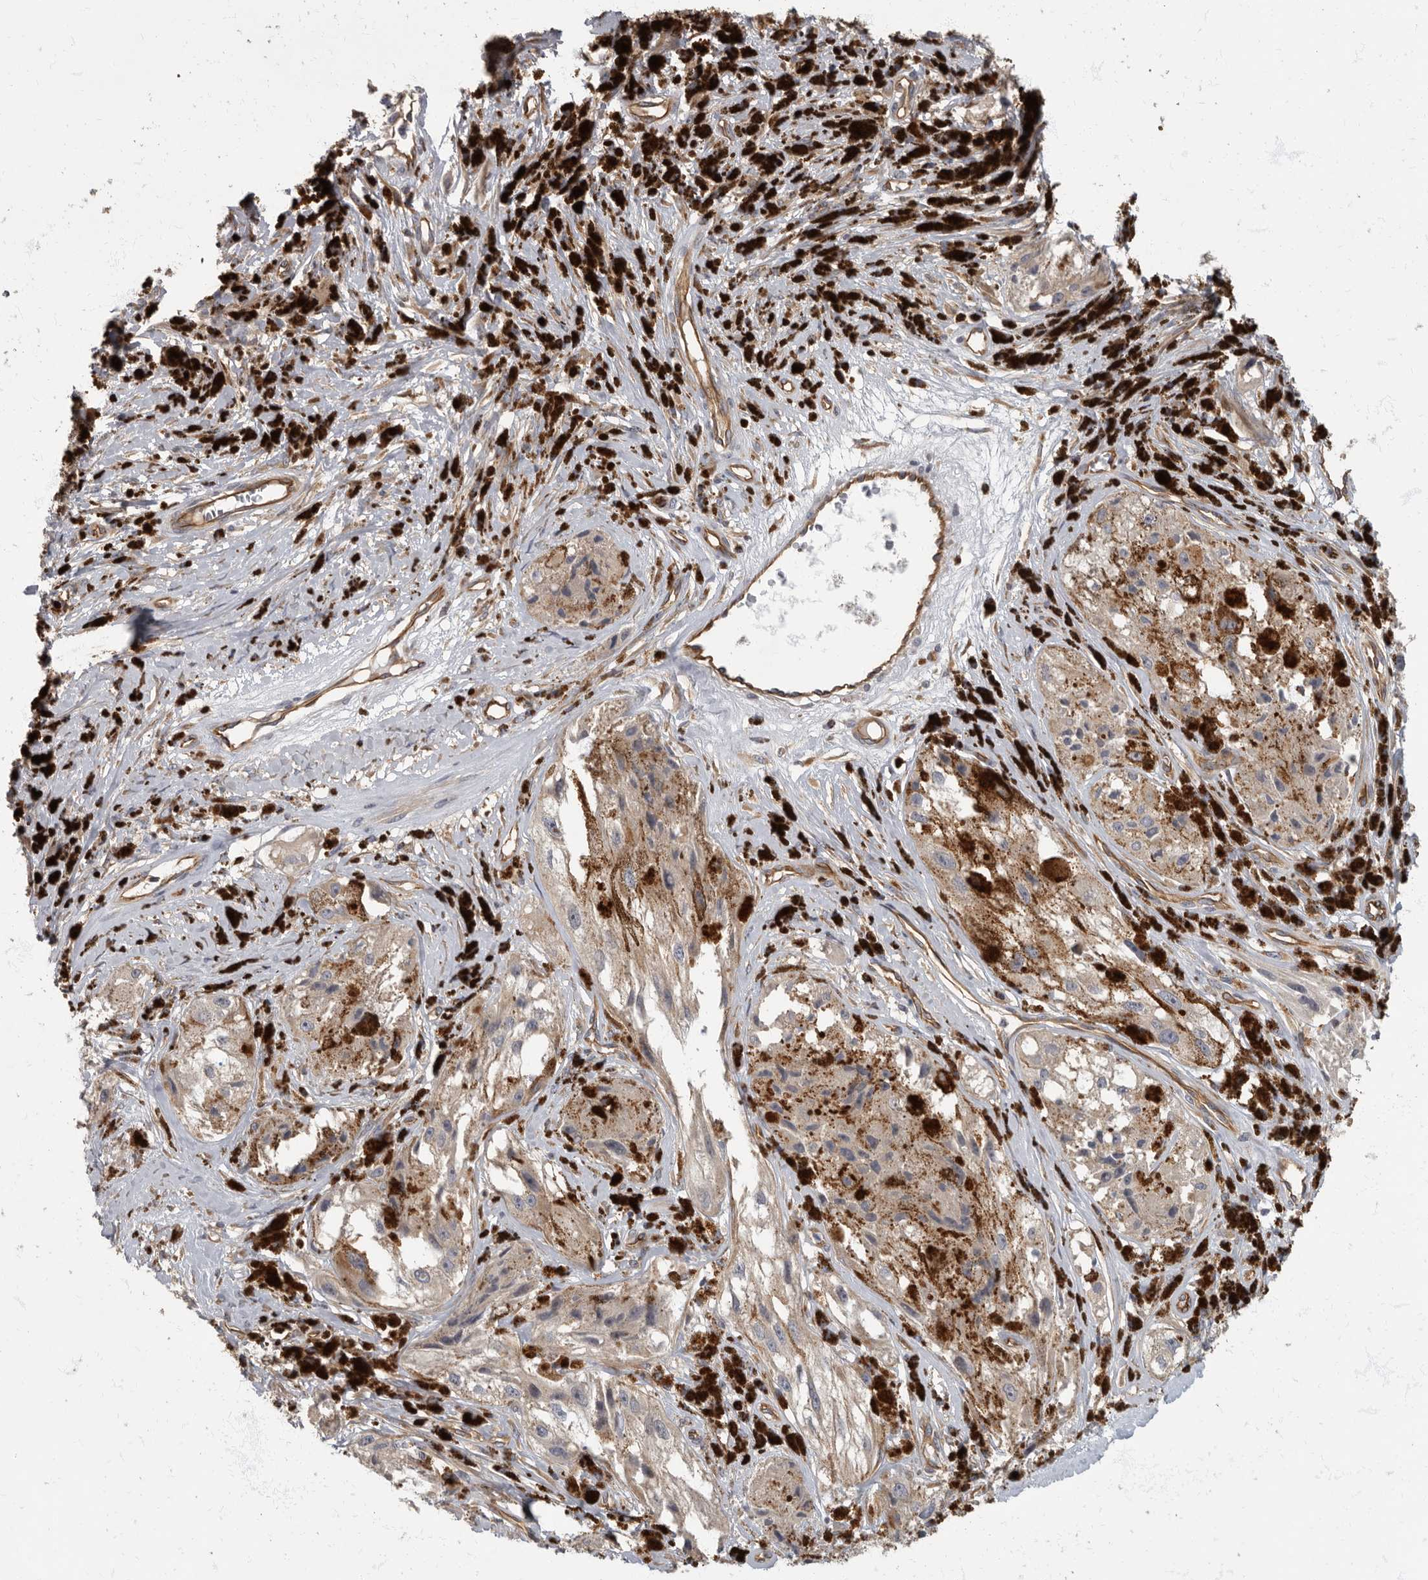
{"staining": {"intensity": "negative", "quantity": "none", "location": "none"}, "tissue": "melanoma", "cell_type": "Tumor cells", "image_type": "cancer", "snomed": [{"axis": "morphology", "description": "Malignant melanoma, NOS"}, {"axis": "topography", "description": "Skin"}], "caption": "This is an IHC micrograph of malignant melanoma. There is no expression in tumor cells.", "gene": "PDK1", "patient": {"sex": "male", "age": 88}}